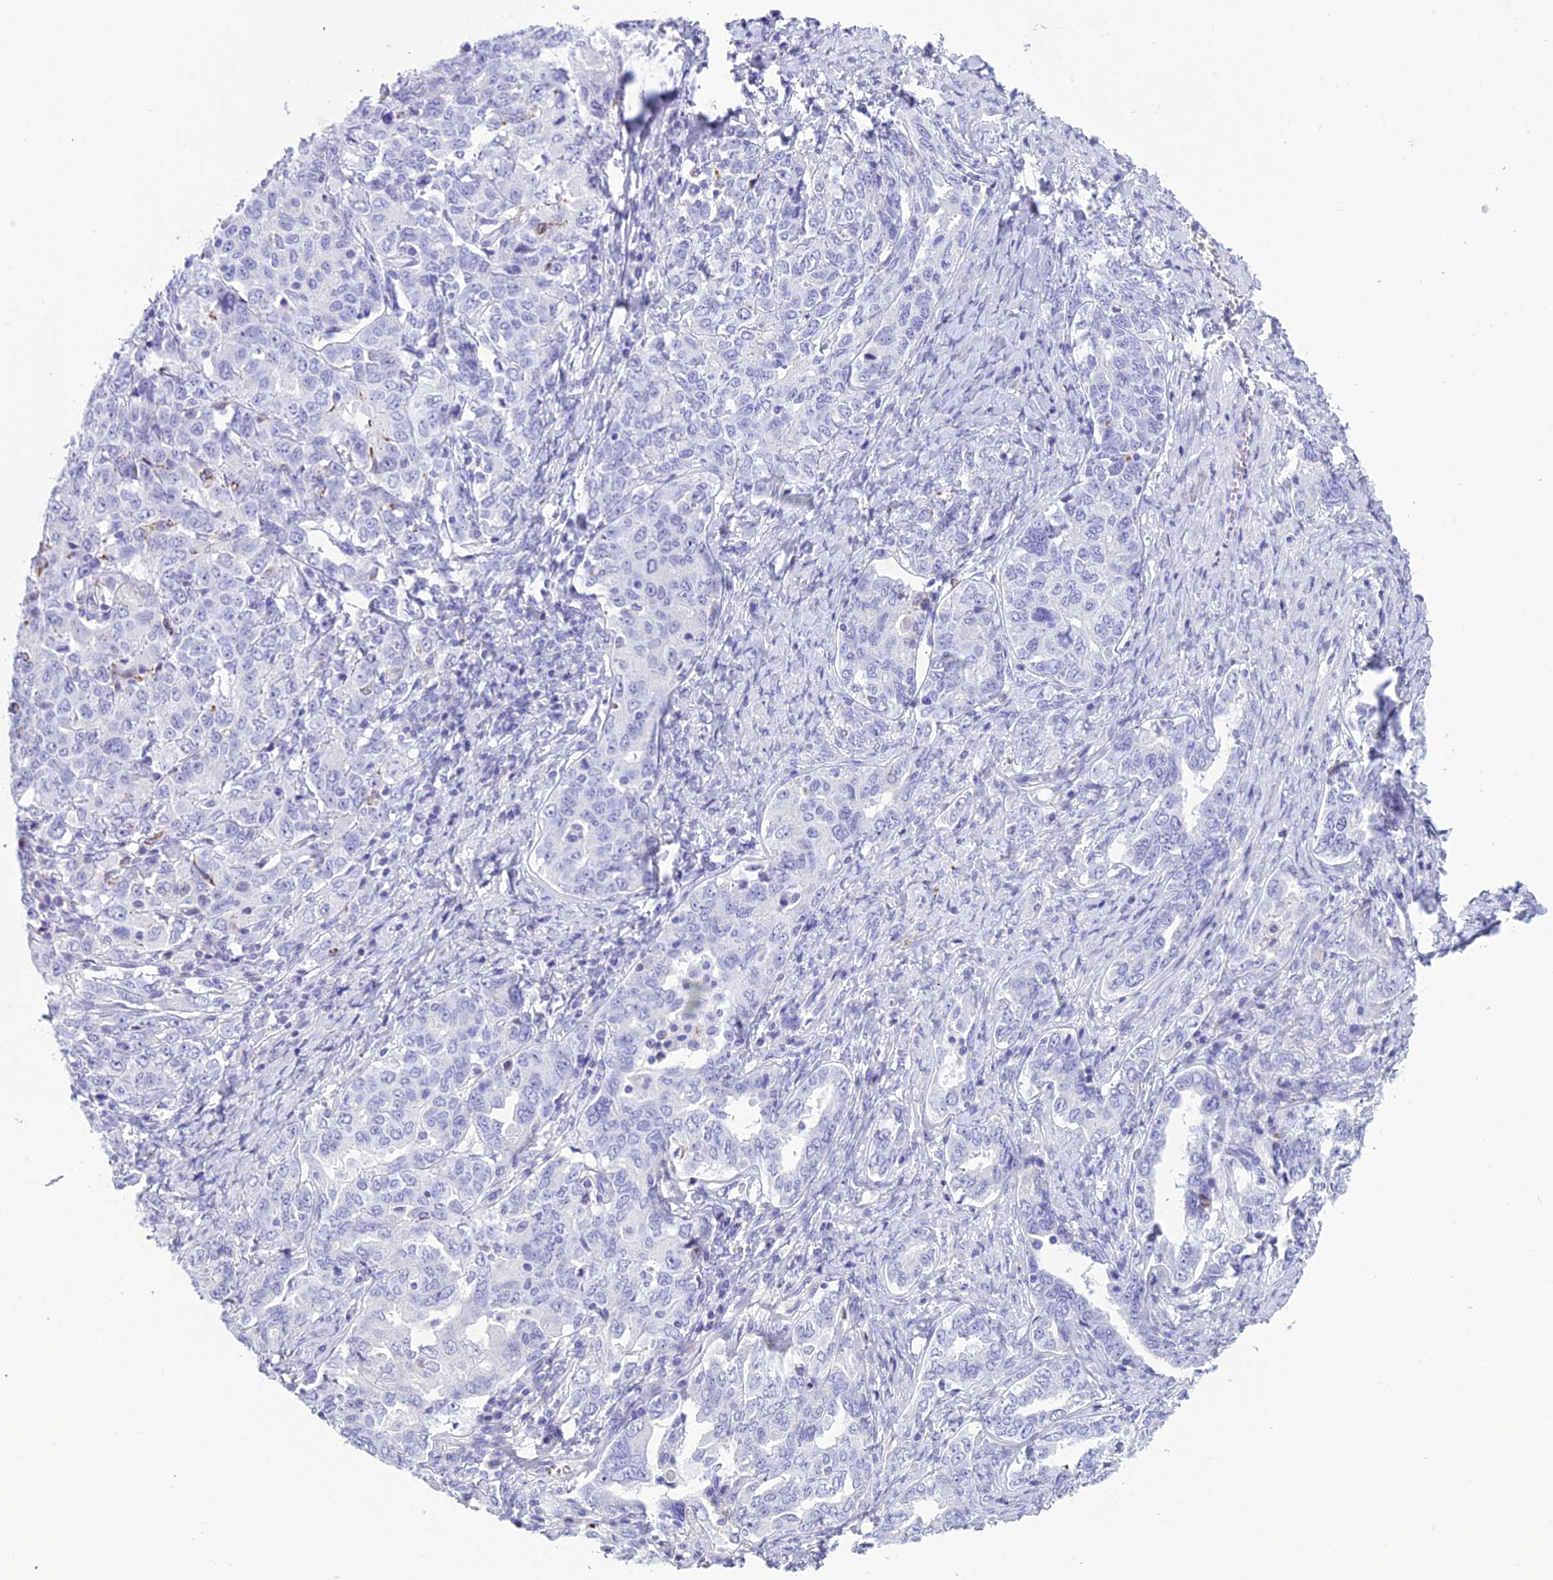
{"staining": {"intensity": "negative", "quantity": "none", "location": "none"}, "tissue": "ovarian cancer", "cell_type": "Tumor cells", "image_type": "cancer", "snomed": [{"axis": "morphology", "description": "Carcinoma, endometroid"}, {"axis": "topography", "description": "Ovary"}], "caption": "Immunohistochemistry image of neoplastic tissue: ovarian cancer stained with DAB displays no significant protein expression in tumor cells.", "gene": "TRAM1L1", "patient": {"sex": "female", "age": 62}}